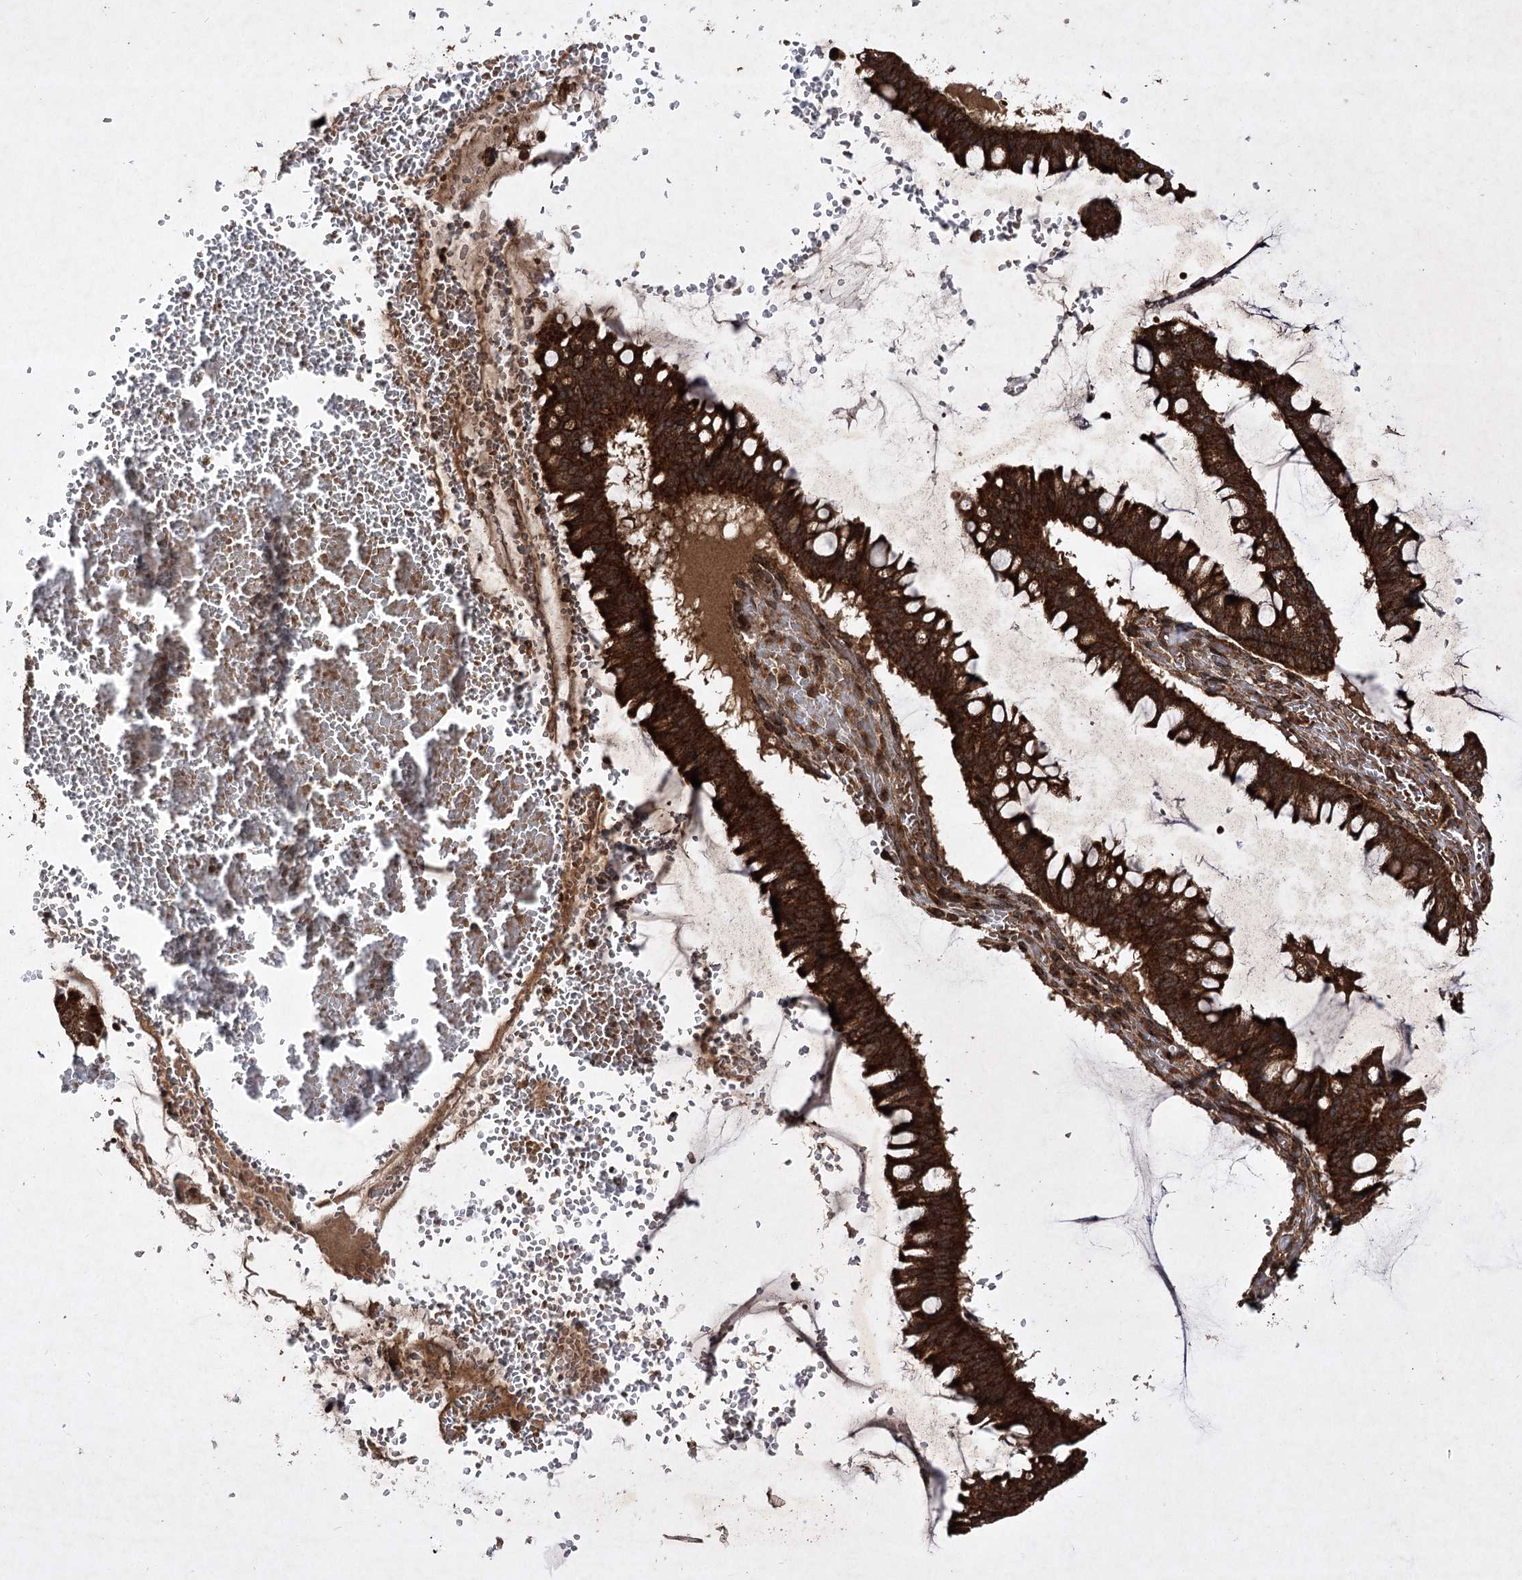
{"staining": {"intensity": "strong", "quantity": ">75%", "location": "cytoplasmic/membranous"}, "tissue": "ovarian cancer", "cell_type": "Tumor cells", "image_type": "cancer", "snomed": [{"axis": "morphology", "description": "Cystadenocarcinoma, mucinous, NOS"}, {"axis": "topography", "description": "Ovary"}], "caption": "About >75% of tumor cells in mucinous cystadenocarcinoma (ovarian) display strong cytoplasmic/membranous protein staining as visualized by brown immunohistochemical staining.", "gene": "DNAJC13", "patient": {"sex": "female", "age": 73}}